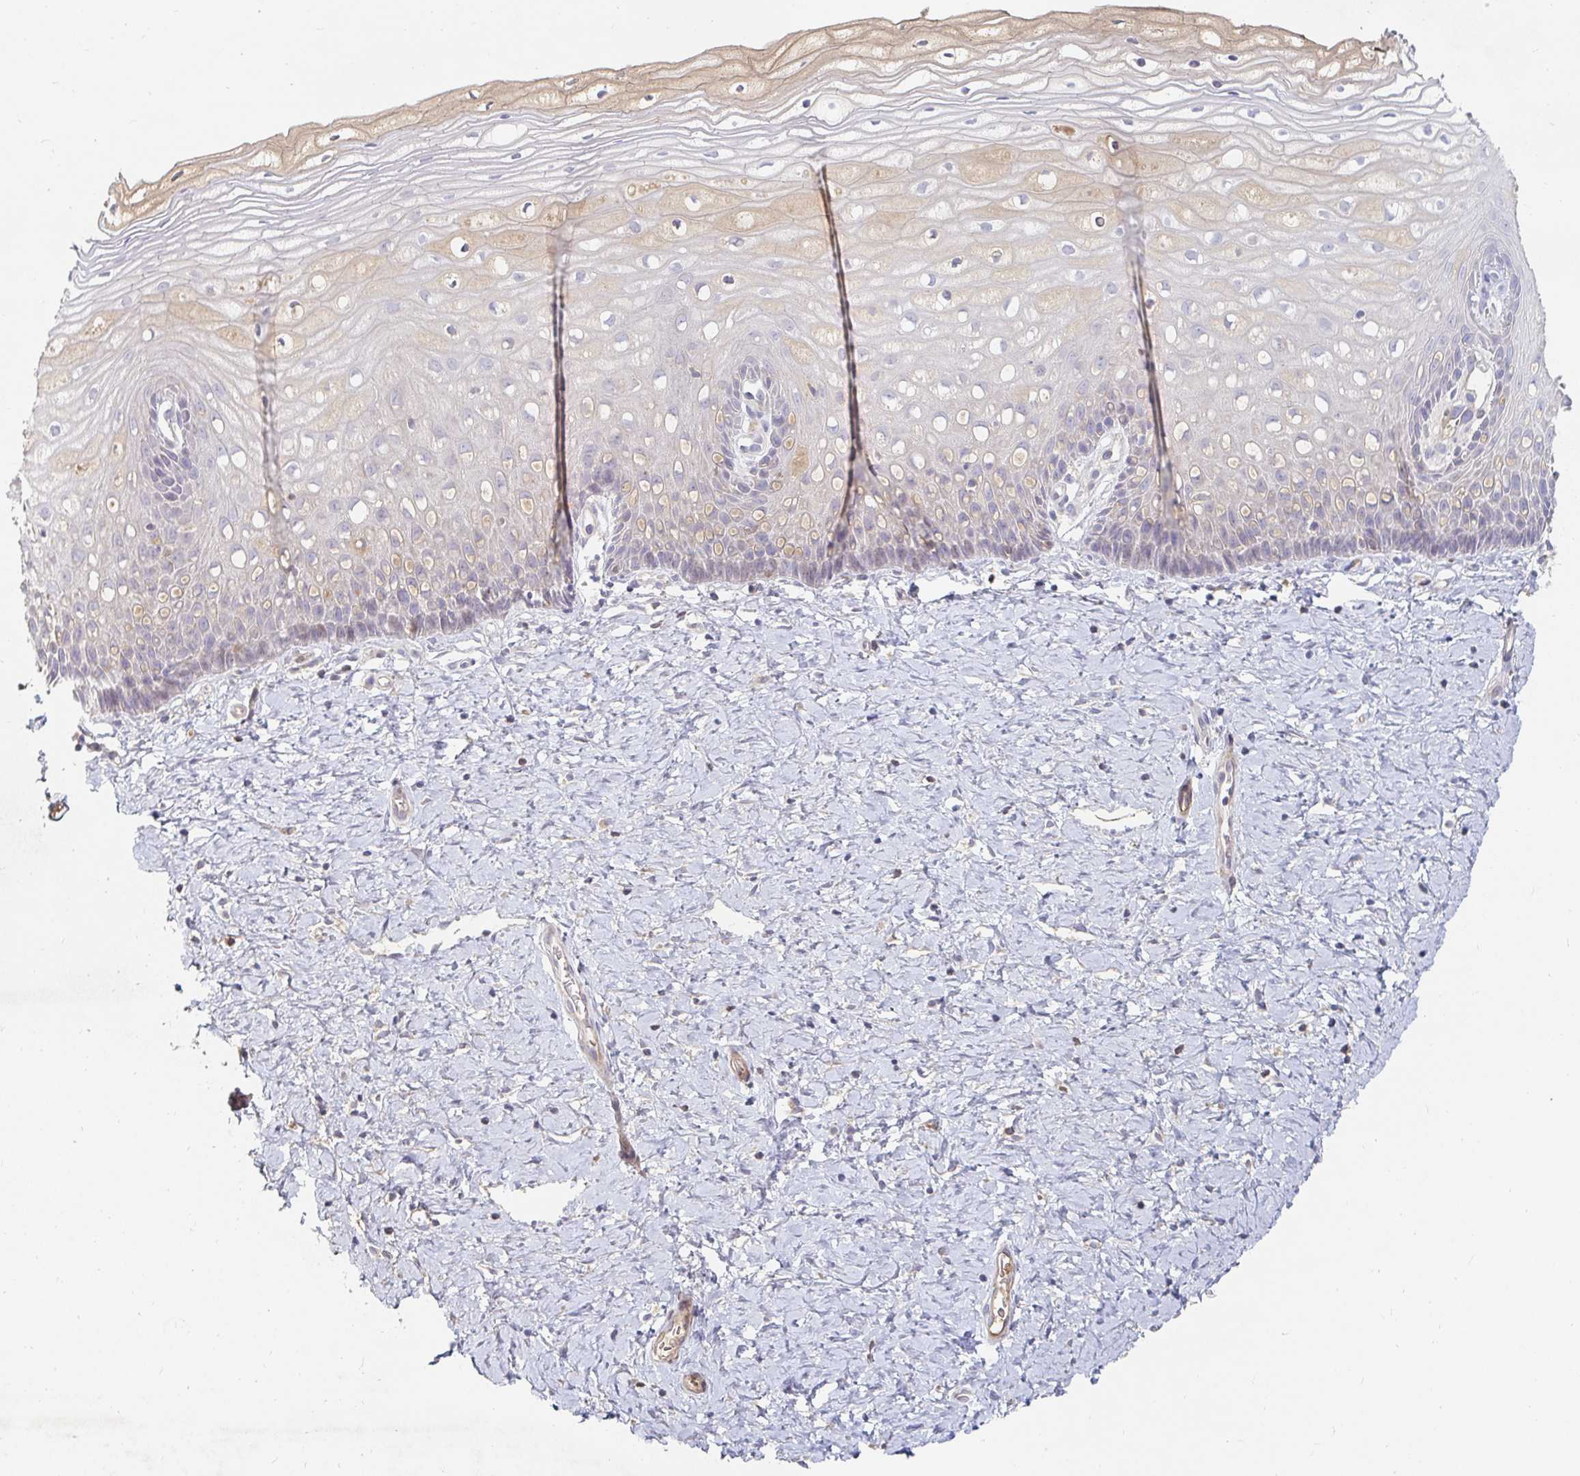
{"staining": {"intensity": "weak", "quantity": "<25%", "location": "cytoplasmic/membranous"}, "tissue": "cervix", "cell_type": "Glandular cells", "image_type": "normal", "snomed": [{"axis": "morphology", "description": "Normal tissue, NOS"}, {"axis": "topography", "description": "Cervix"}], "caption": "An IHC micrograph of benign cervix is shown. There is no staining in glandular cells of cervix. The staining was performed using DAB (3,3'-diaminobenzidine) to visualize the protein expression in brown, while the nuclei were stained in blue with hematoxylin (Magnification: 20x).", "gene": "NME9", "patient": {"sex": "female", "age": 37}}